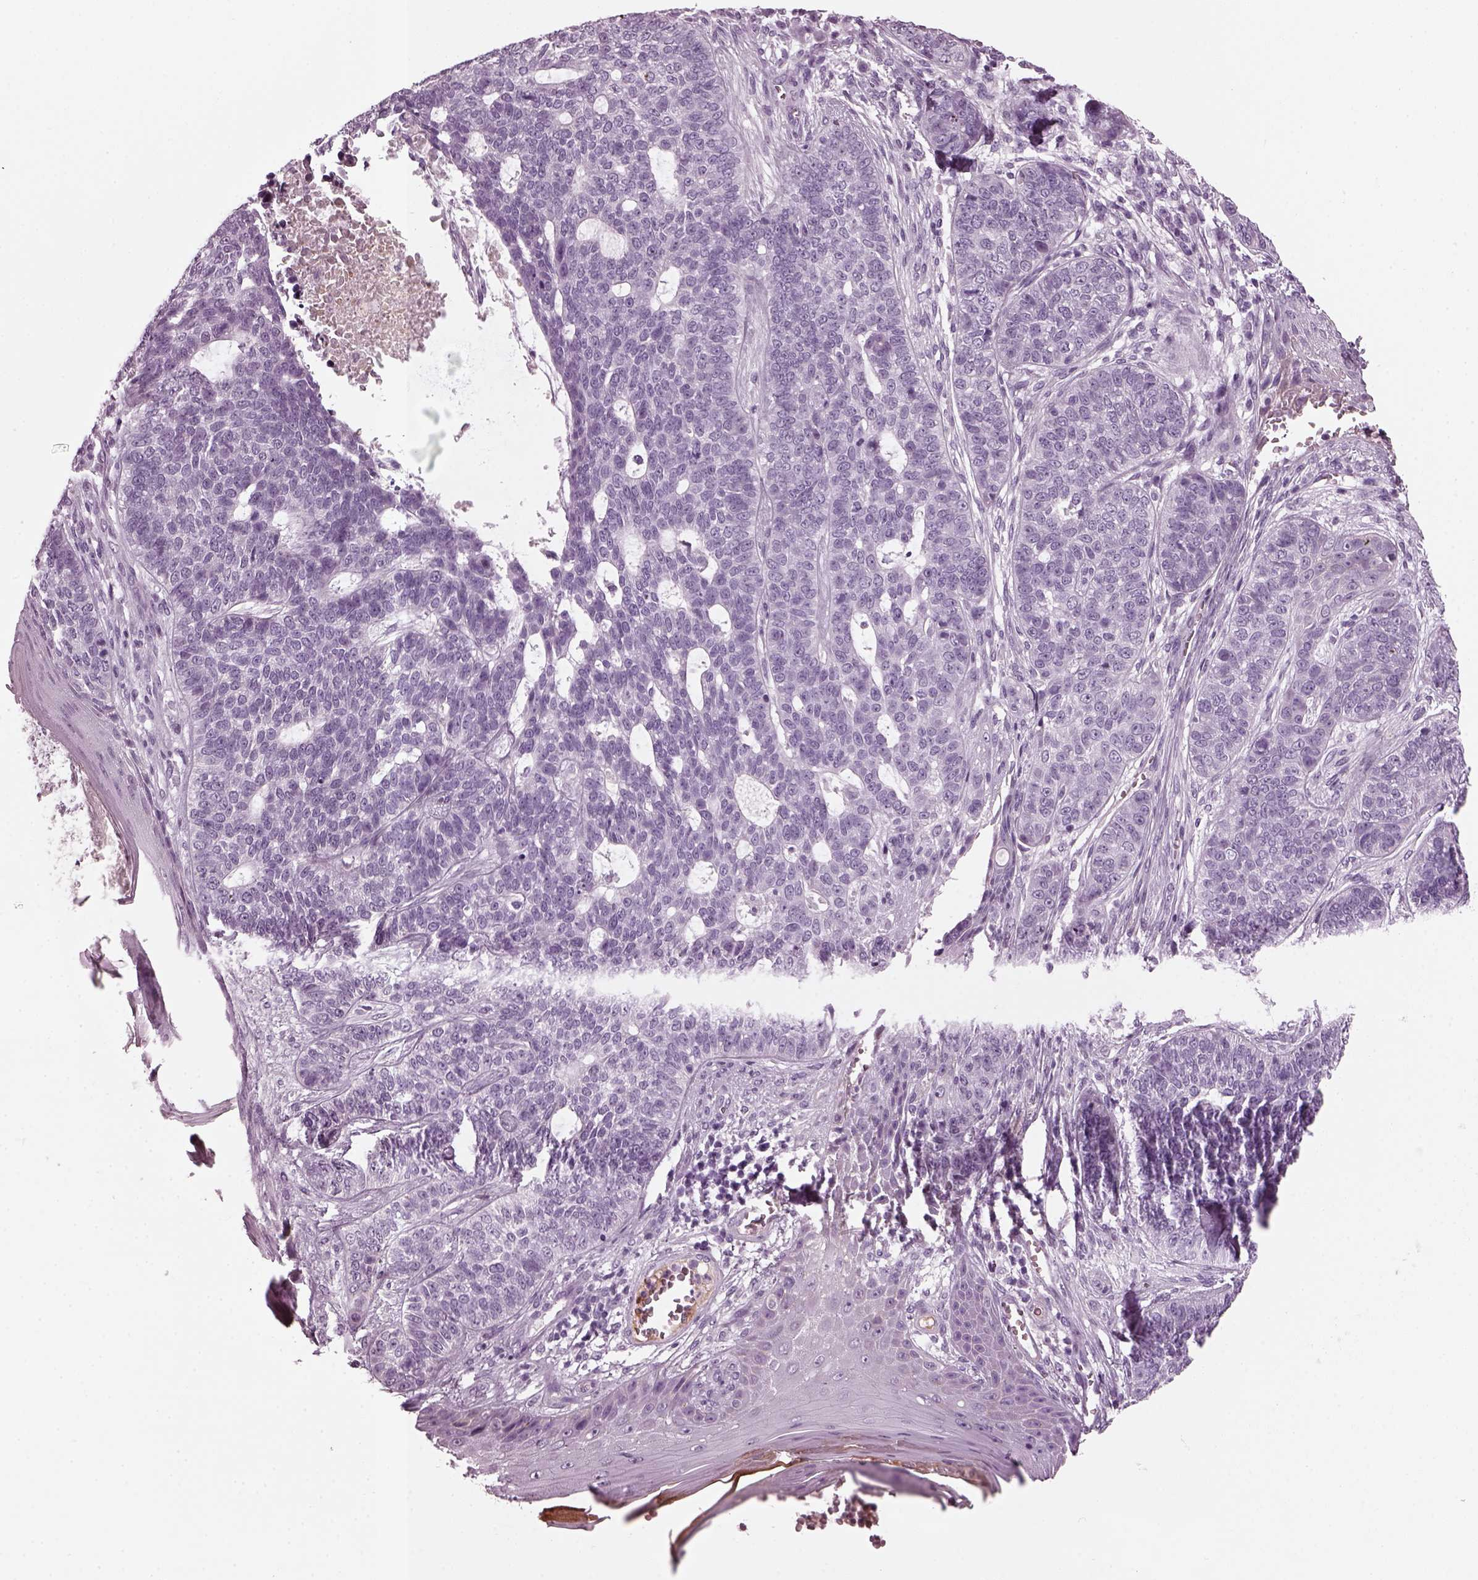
{"staining": {"intensity": "negative", "quantity": "none", "location": "none"}, "tissue": "skin cancer", "cell_type": "Tumor cells", "image_type": "cancer", "snomed": [{"axis": "morphology", "description": "Basal cell carcinoma"}, {"axis": "topography", "description": "Skin"}], "caption": "High power microscopy histopathology image of an immunohistochemistry (IHC) image of skin basal cell carcinoma, revealing no significant expression in tumor cells.", "gene": "DPYSL5", "patient": {"sex": "female", "age": 69}}